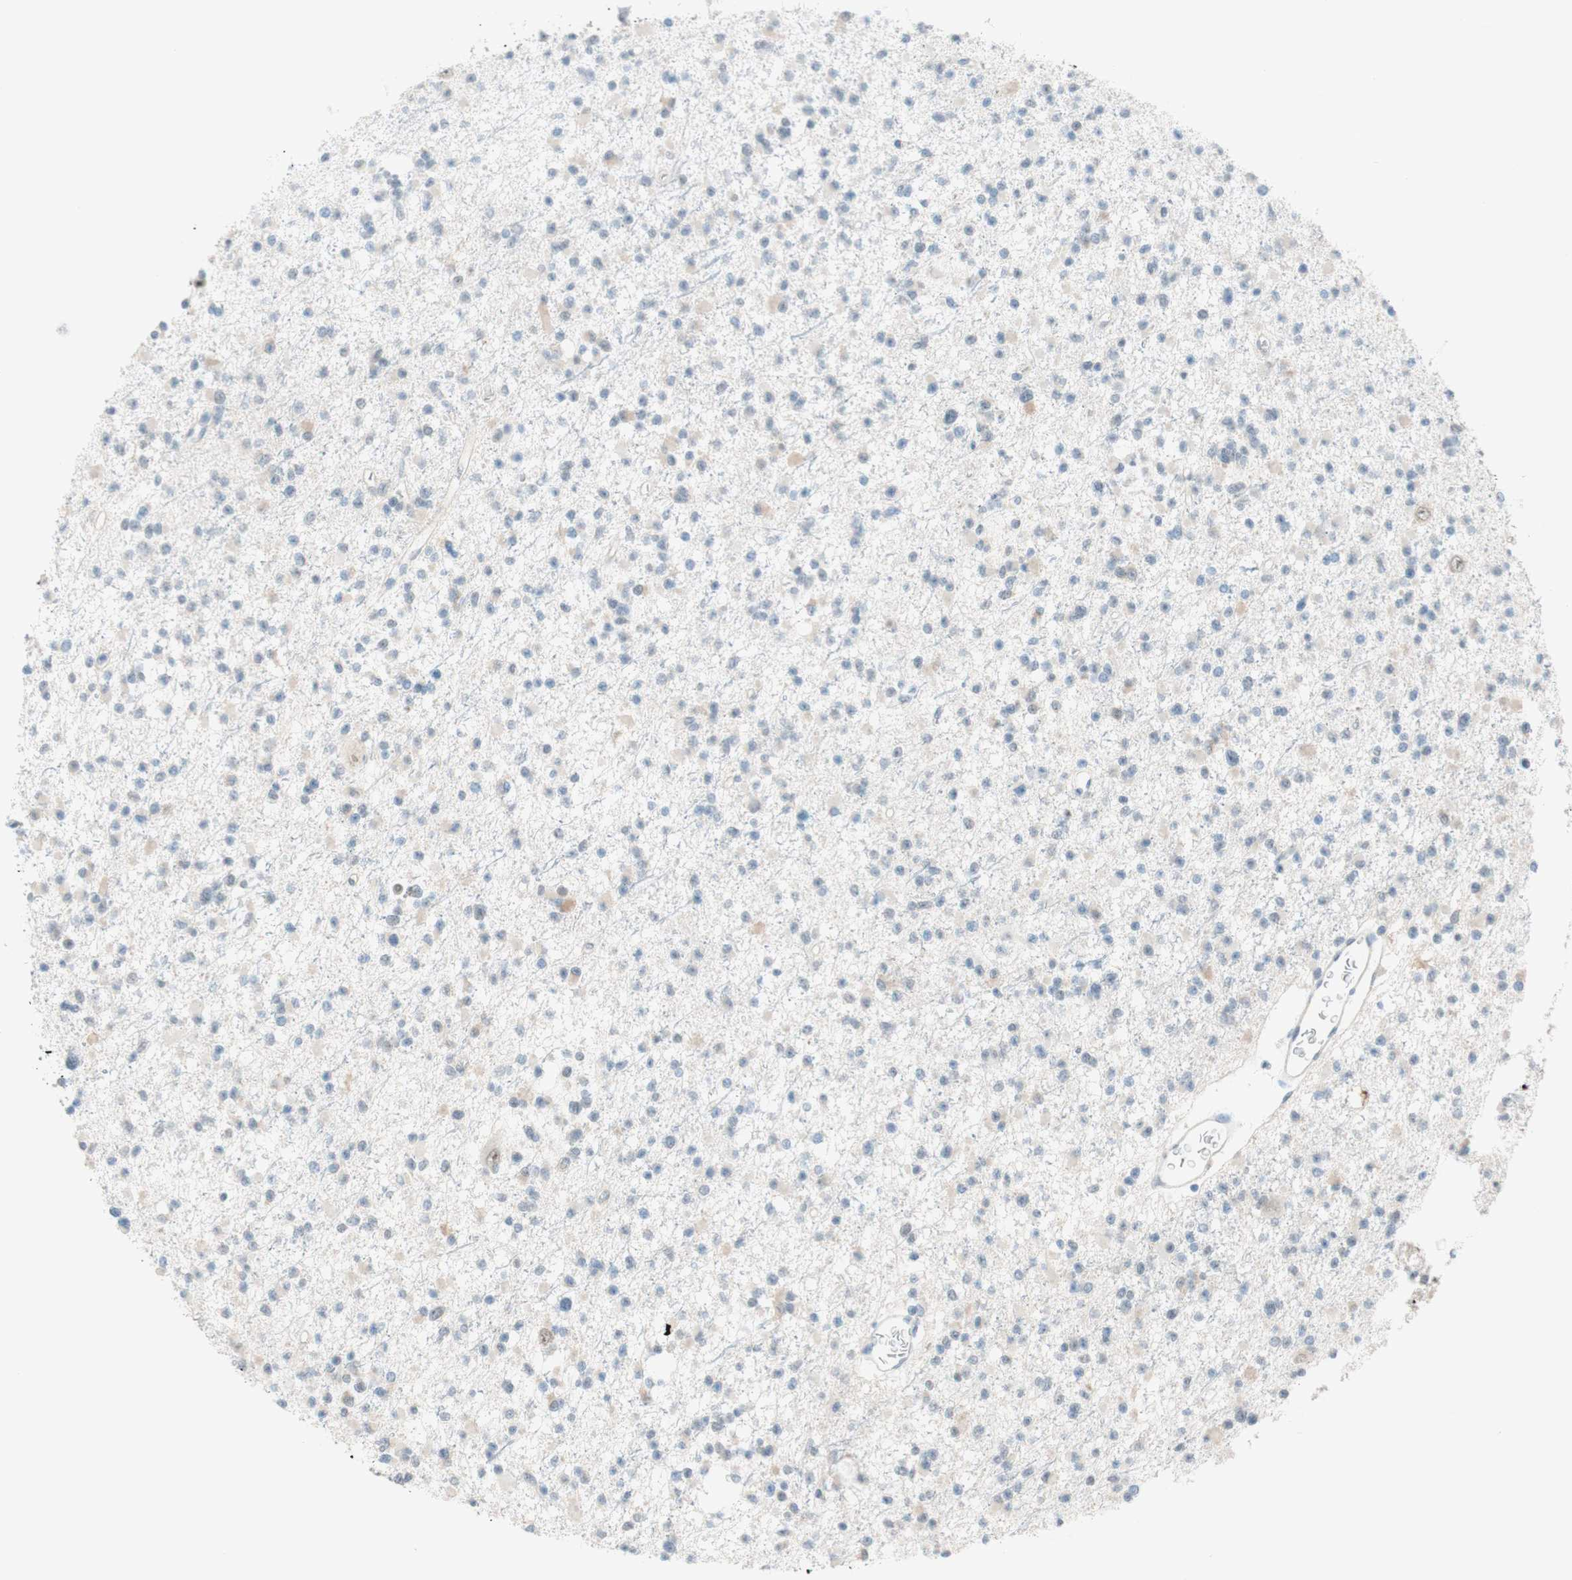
{"staining": {"intensity": "weak", "quantity": "<25%", "location": "cytoplasmic/membranous"}, "tissue": "glioma", "cell_type": "Tumor cells", "image_type": "cancer", "snomed": [{"axis": "morphology", "description": "Glioma, malignant, Low grade"}, {"axis": "topography", "description": "Brain"}], "caption": "Malignant glioma (low-grade) was stained to show a protein in brown. There is no significant positivity in tumor cells. (DAB (3,3'-diaminobenzidine) immunohistochemistry (IHC) visualized using brightfield microscopy, high magnification).", "gene": "JPH1", "patient": {"sex": "female", "age": 22}}